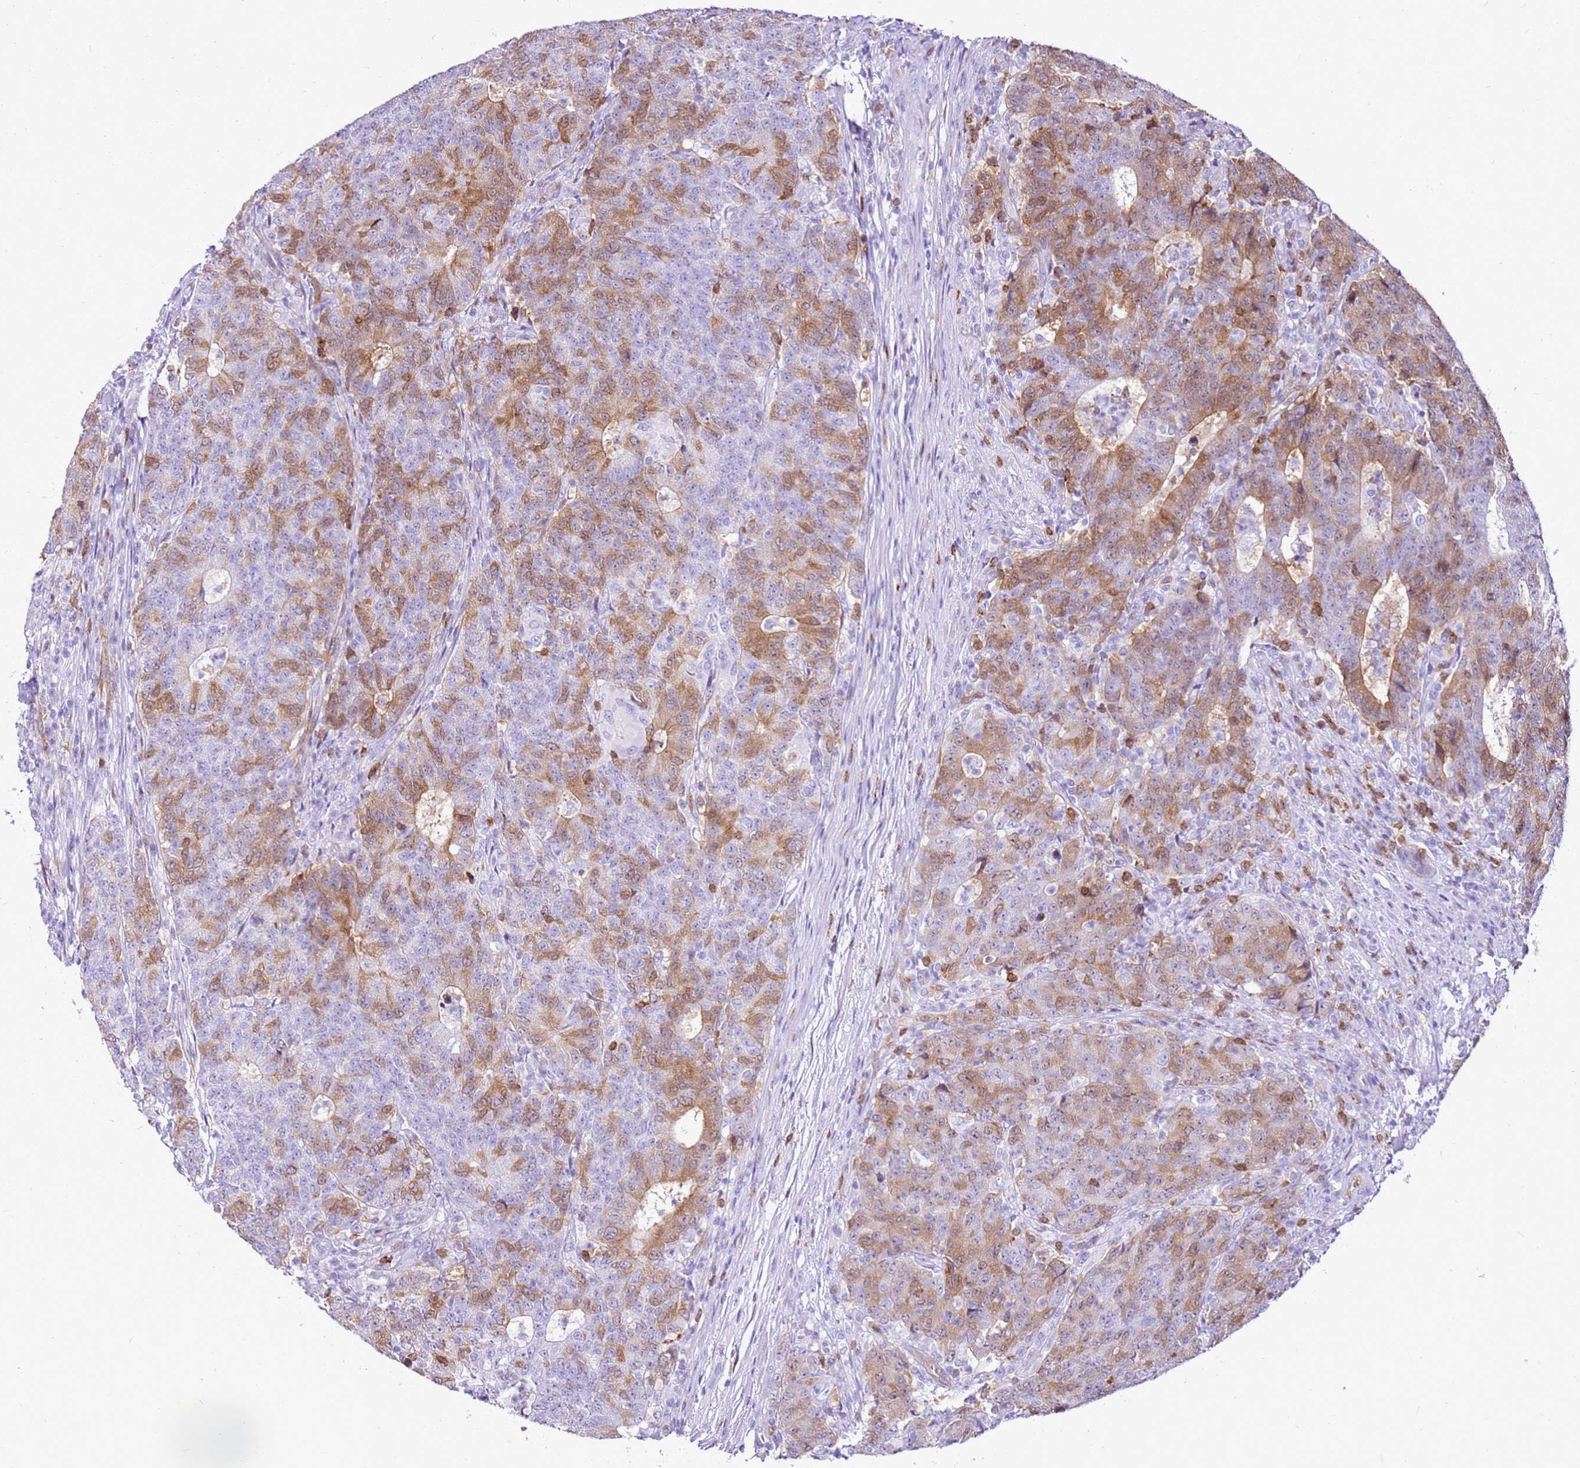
{"staining": {"intensity": "moderate", "quantity": "25%-75%", "location": "cytoplasmic/membranous,nuclear"}, "tissue": "colorectal cancer", "cell_type": "Tumor cells", "image_type": "cancer", "snomed": [{"axis": "morphology", "description": "Adenocarcinoma, NOS"}, {"axis": "topography", "description": "Colon"}], "caption": "Moderate cytoplasmic/membranous and nuclear expression for a protein is identified in approximately 25%-75% of tumor cells of adenocarcinoma (colorectal) using IHC.", "gene": "SPC25", "patient": {"sex": "female", "age": 75}}